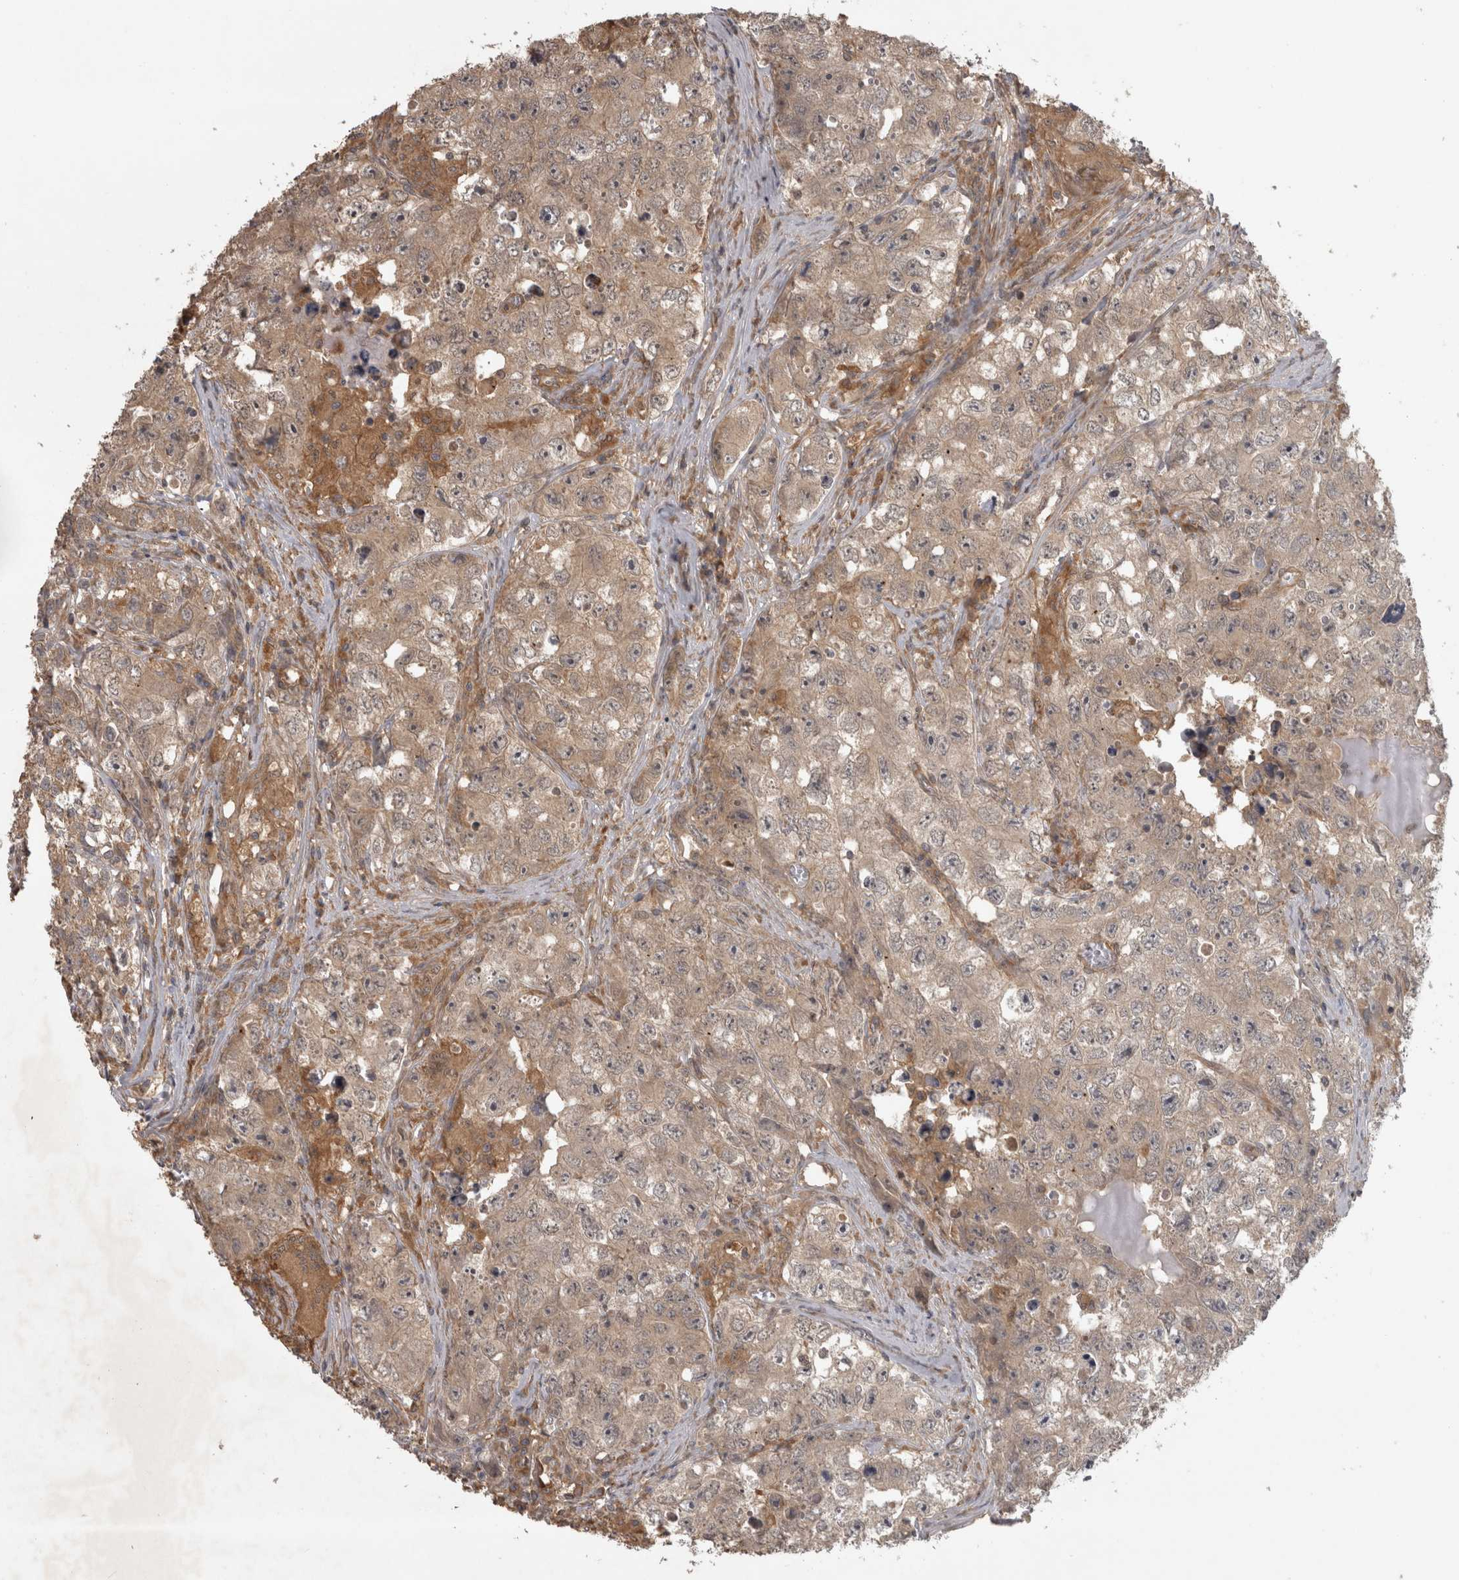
{"staining": {"intensity": "weak", "quantity": ">75%", "location": "cytoplasmic/membranous"}, "tissue": "testis cancer", "cell_type": "Tumor cells", "image_type": "cancer", "snomed": [{"axis": "morphology", "description": "Seminoma, NOS"}, {"axis": "morphology", "description": "Carcinoma, Embryonal, NOS"}, {"axis": "topography", "description": "Testis"}], "caption": "Protein expression analysis of testis cancer (embryonal carcinoma) displays weak cytoplasmic/membranous staining in approximately >75% of tumor cells.", "gene": "MICU3", "patient": {"sex": "male", "age": 43}}